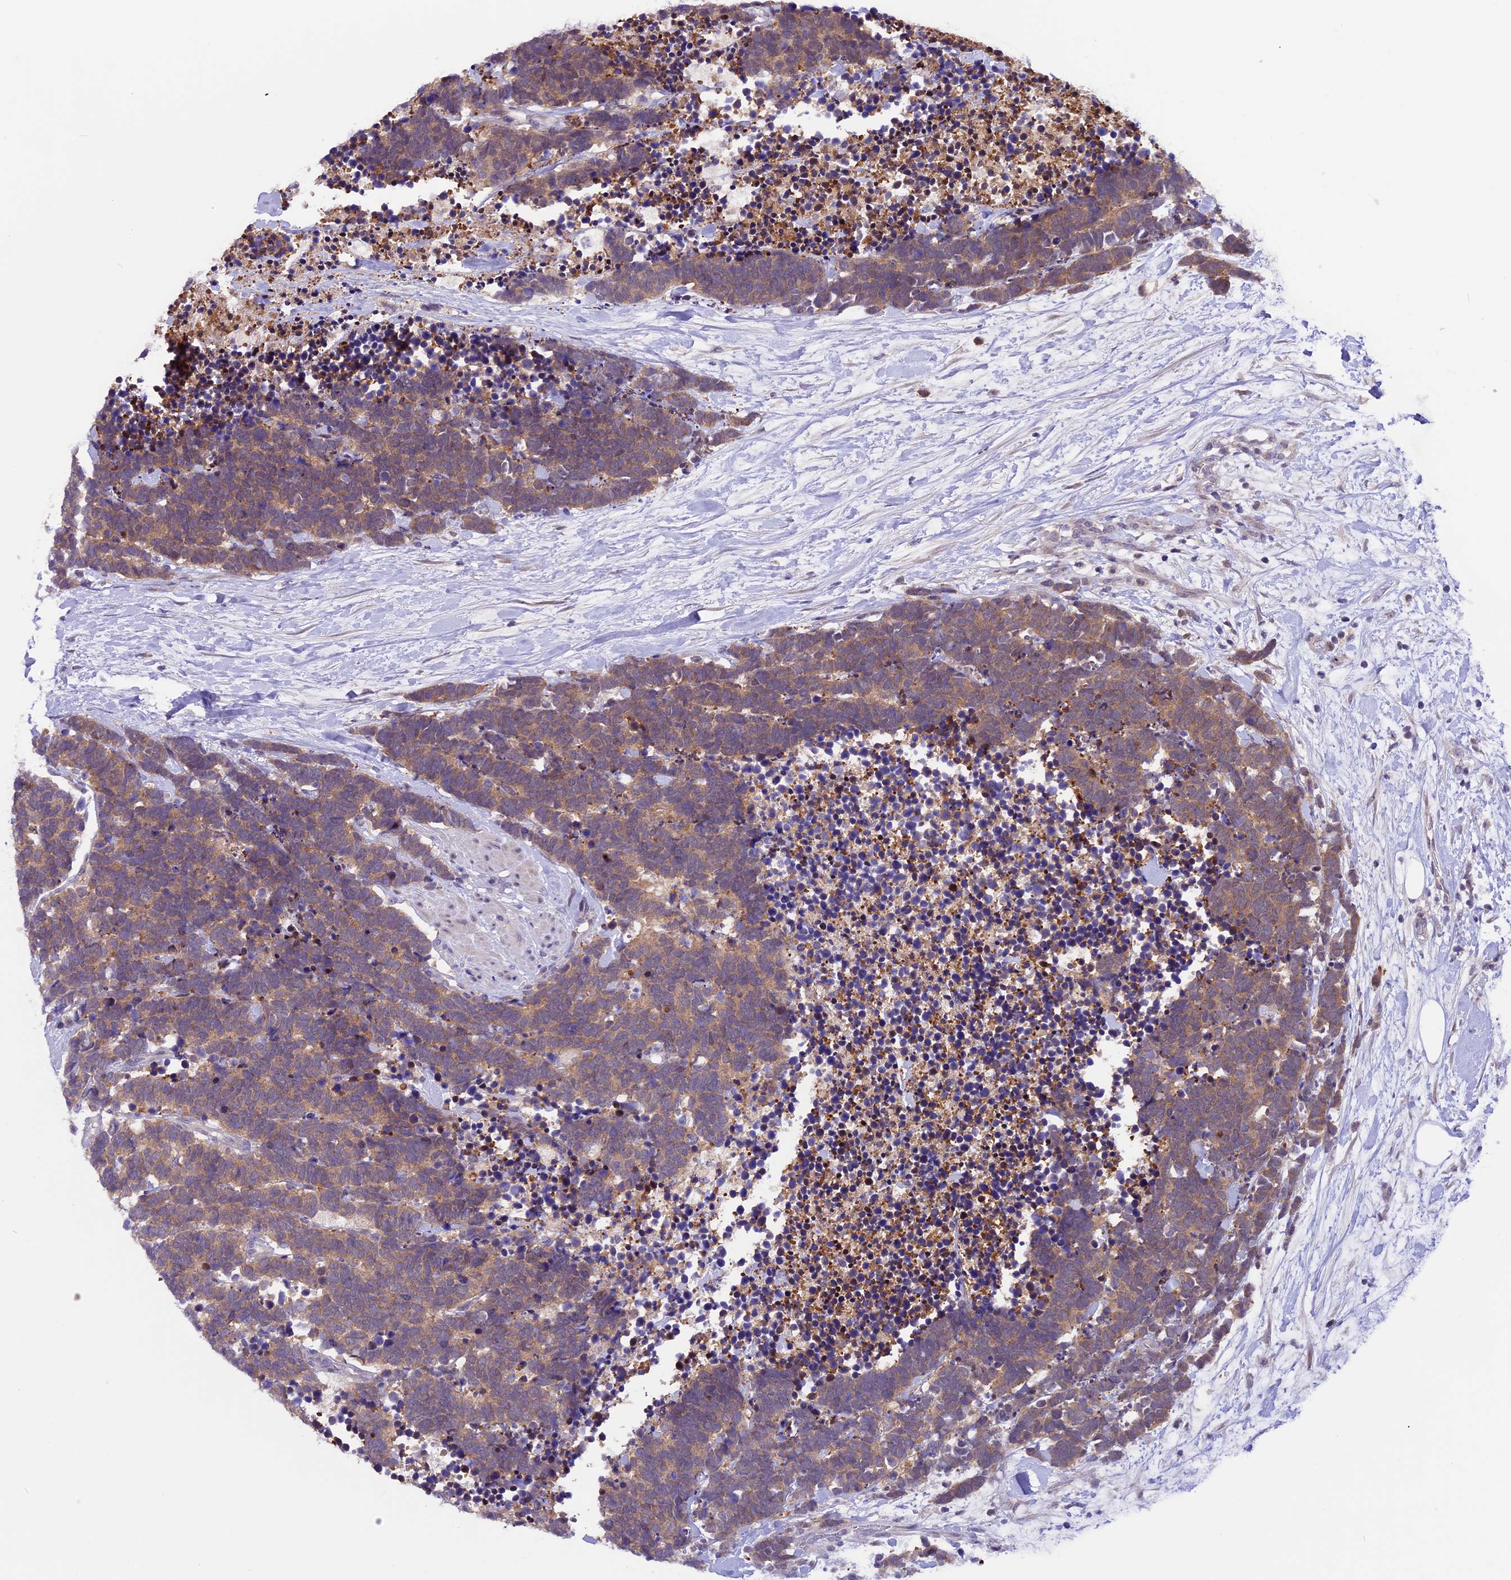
{"staining": {"intensity": "moderate", "quantity": ">75%", "location": "cytoplasmic/membranous"}, "tissue": "carcinoid", "cell_type": "Tumor cells", "image_type": "cancer", "snomed": [{"axis": "morphology", "description": "Carcinoma, NOS"}, {"axis": "morphology", "description": "Carcinoid, malignant, NOS"}, {"axis": "topography", "description": "Urinary bladder"}], "caption": "Carcinoid stained with a protein marker demonstrates moderate staining in tumor cells.", "gene": "XKR7", "patient": {"sex": "male", "age": 57}}